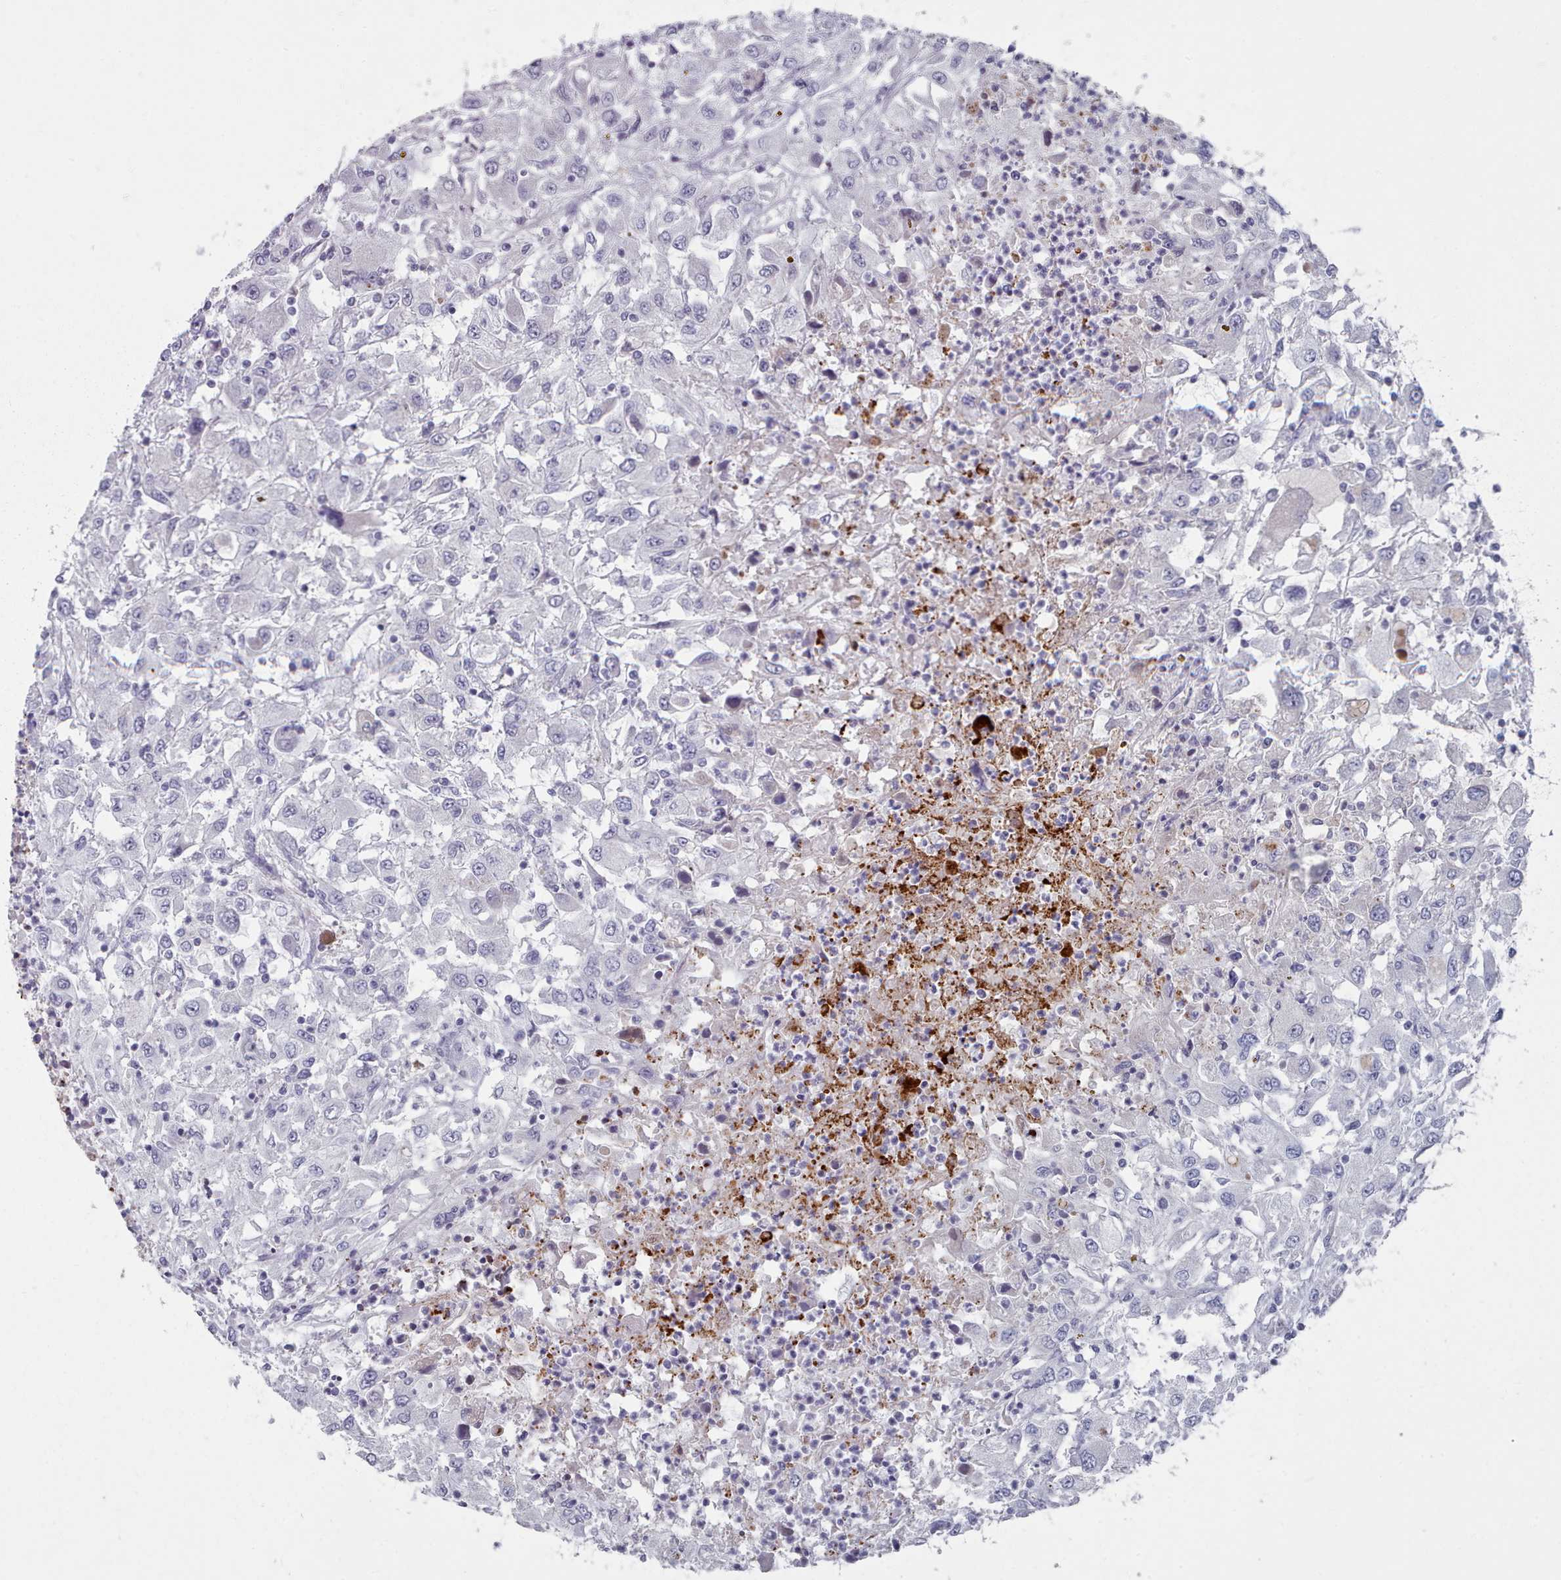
{"staining": {"intensity": "negative", "quantity": "none", "location": "none"}, "tissue": "renal cancer", "cell_type": "Tumor cells", "image_type": "cancer", "snomed": [{"axis": "morphology", "description": "Adenocarcinoma, NOS"}, {"axis": "topography", "description": "Kidney"}], "caption": "Histopathology image shows no protein expression in tumor cells of renal cancer tissue.", "gene": "TRARG1", "patient": {"sex": "female", "age": 67}}